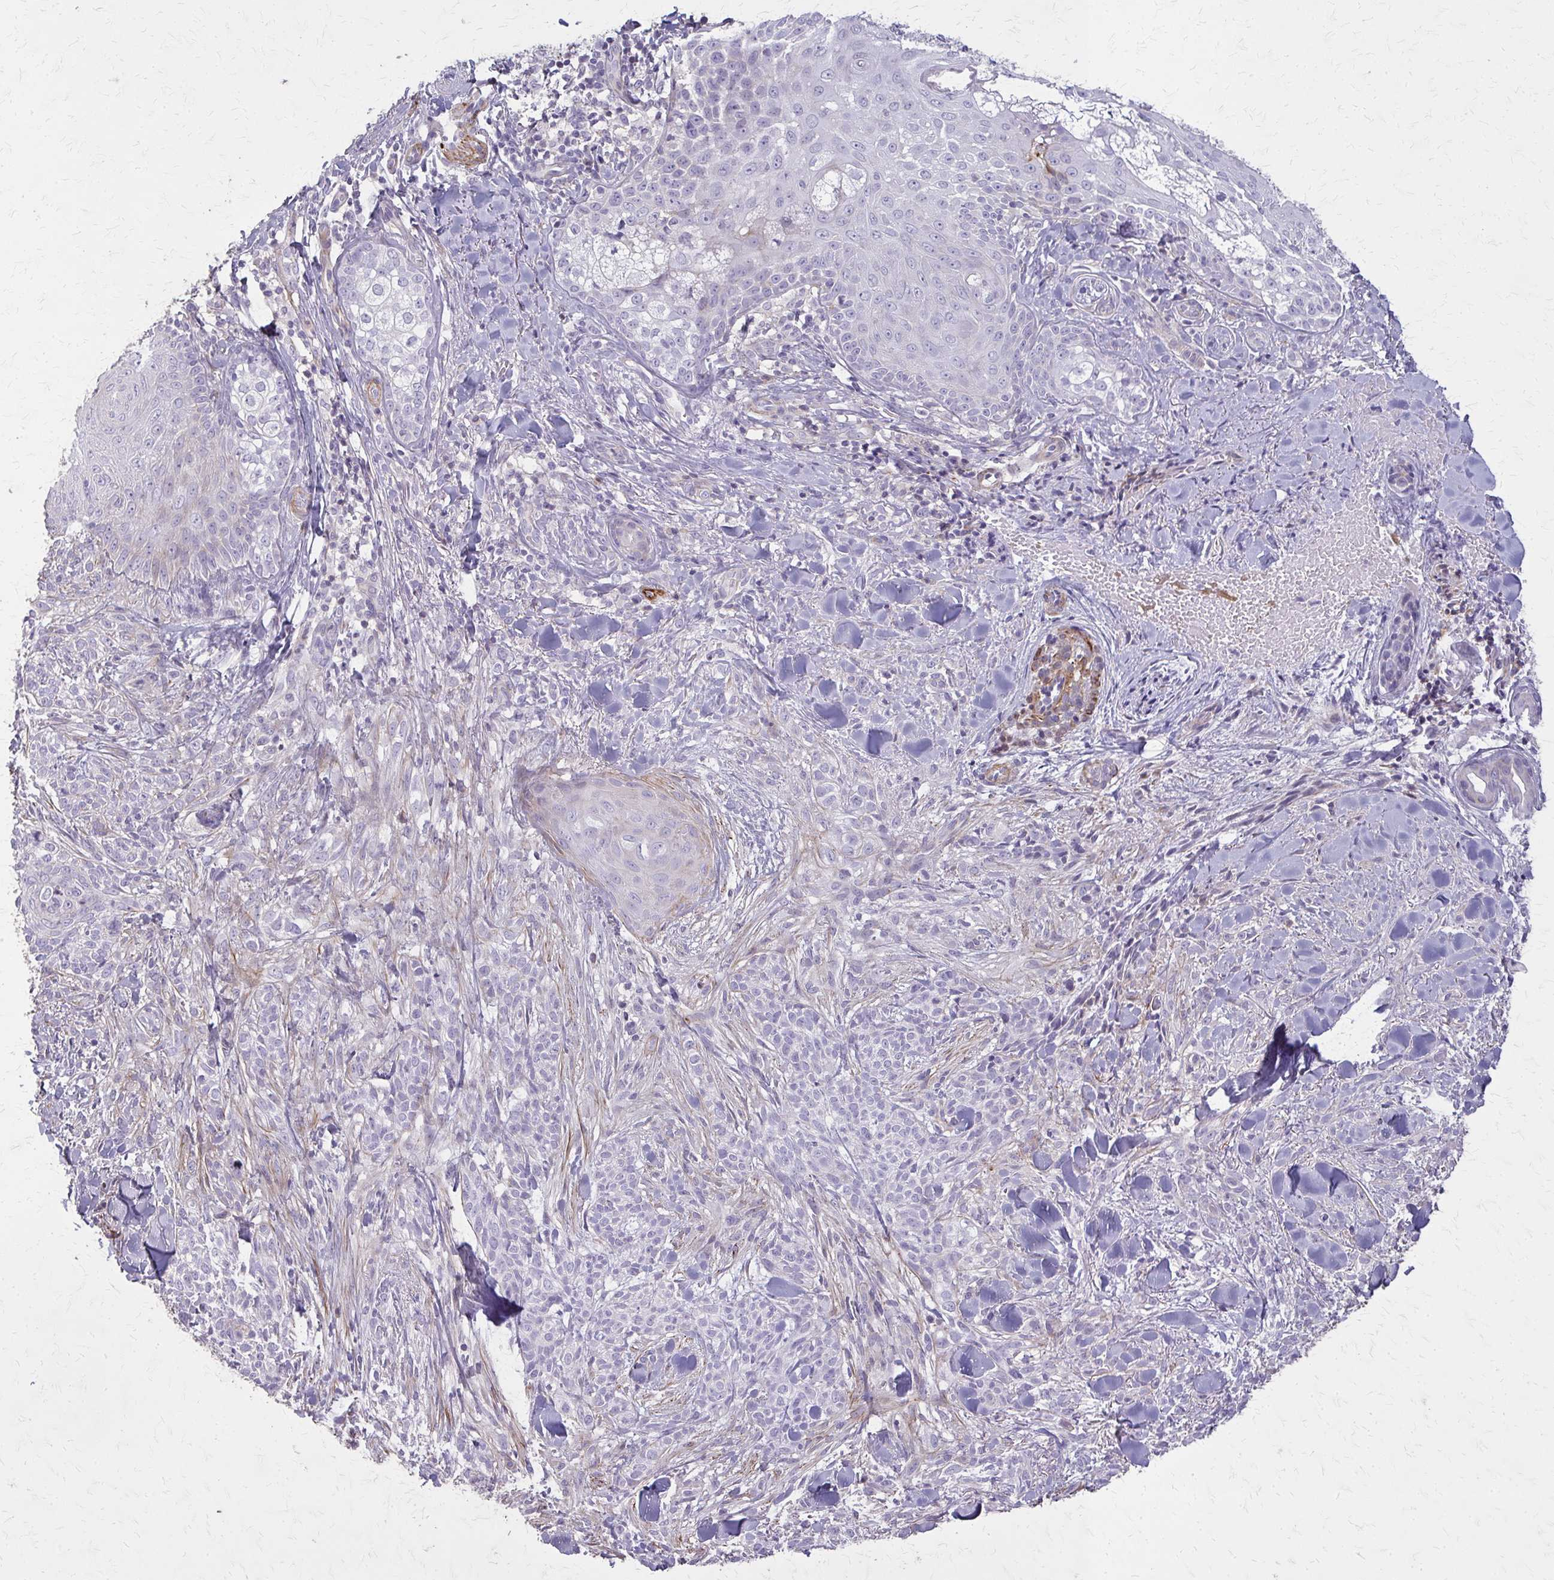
{"staining": {"intensity": "negative", "quantity": "none", "location": "none"}, "tissue": "skin cancer", "cell_type": "Tumor cells", "image_type": "cancer", "snomed": [{"axis": "morphology", "description": "Basal cell carcinoma"}, {"axis": "topography", "description": "Skin"}], "caption": "DAB (3,3'-diaminobenzidine) immunohistochemical staining of human skin basal cell carcinoma exhibits no significant expression in tumor cells. Nuclei are stained in blue.", "gene": "TENM4", "patient": {"sex": "female", "age": 48}}